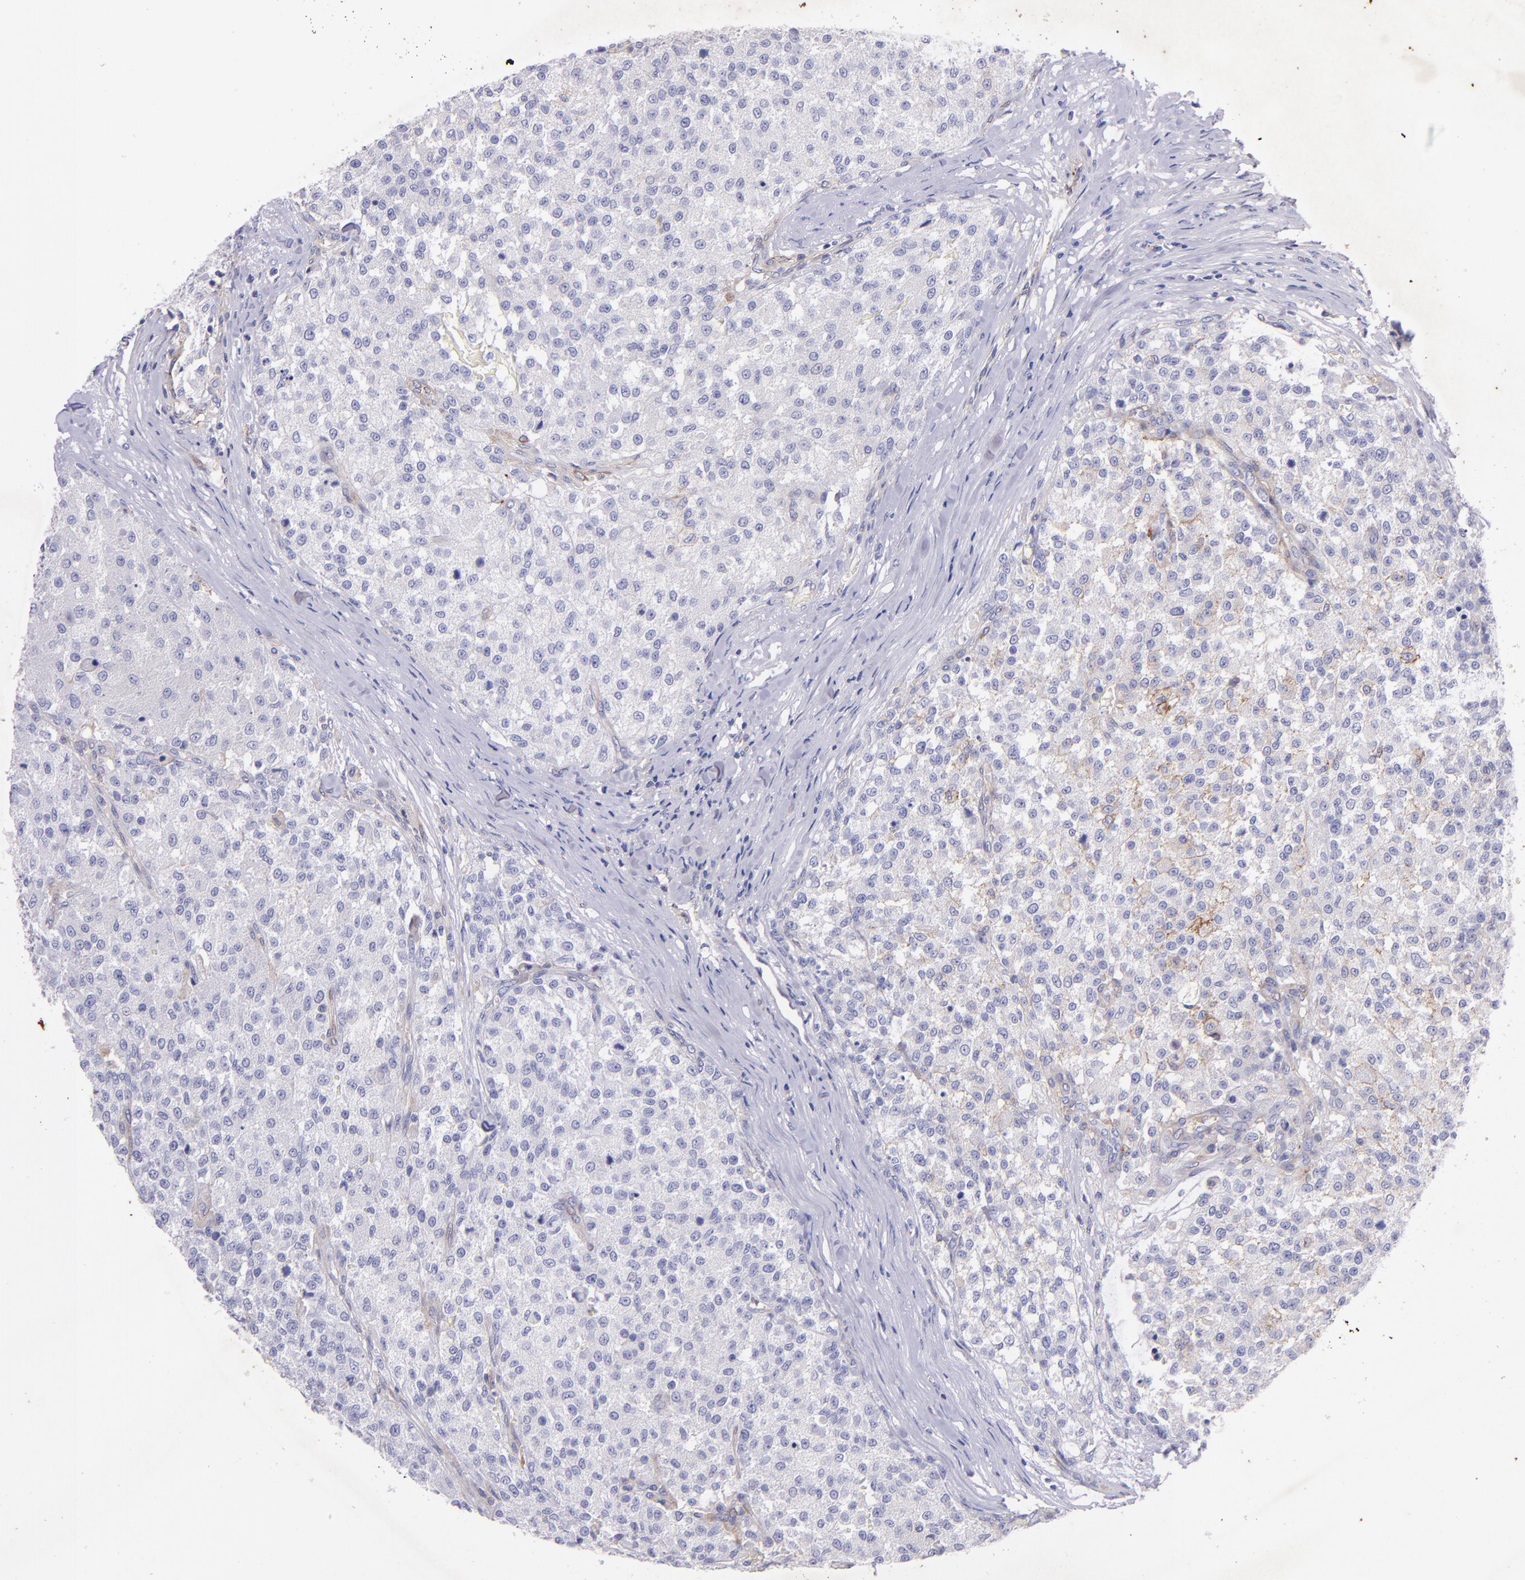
{"staining": {"intensity": "weak", "quantity": "<25%", "location": "cytoplasmic/membranous"}, "tissue": "testis cancer", "cell_type": "Tumor cells", "image_type": "cancer", "snomed": [{"axis": "morphology", "description": "Seminoma, NOS"}, {"axis": "topography", "description": "Testis"}], "caption": "Immunohistochemical staining of human seminoma (testis) shows no significant expression in tumor cells.", "gene": "RET", "patient": {"sex": "male", "age": 59}}